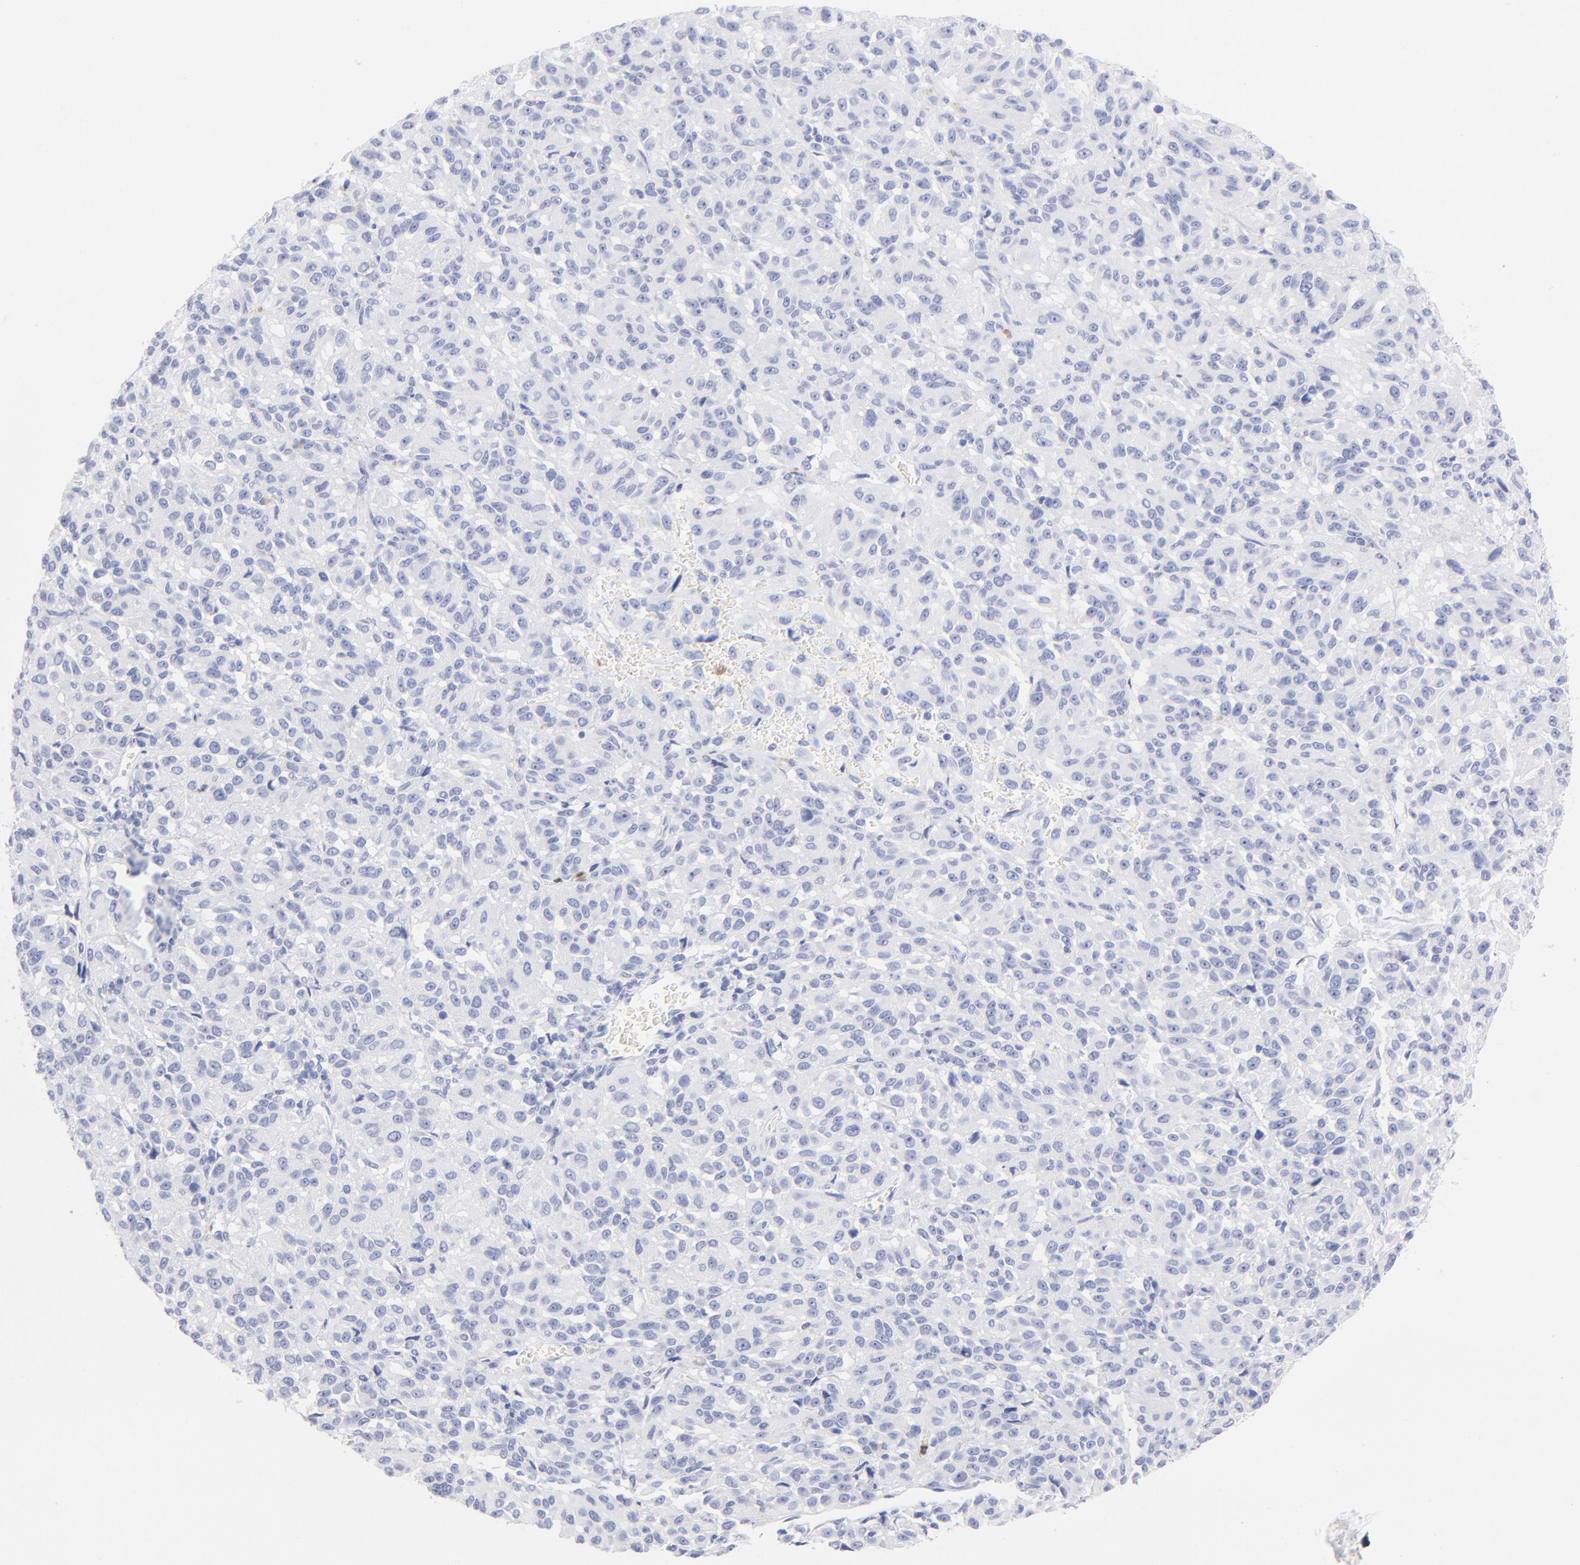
{"staining": {"intensity": "negative", "quantity": "none", "location": "none"}, "tissue": "melanoma", "cell_type": "Tumor cells", "image_type": "cancer", "snomed": [{"axis": "morphology", "description": "Malignant melanoma, Metastatic site"}, {"axis": "topography", "description": "Lung"}], "caption": "This is an immunohistochemistry photomicrograph of malignant melanoma (metastatic site). There is no expression in tumor cells.", "gene": "ARG1", "patient": {"sex": "male", "age": 64}}